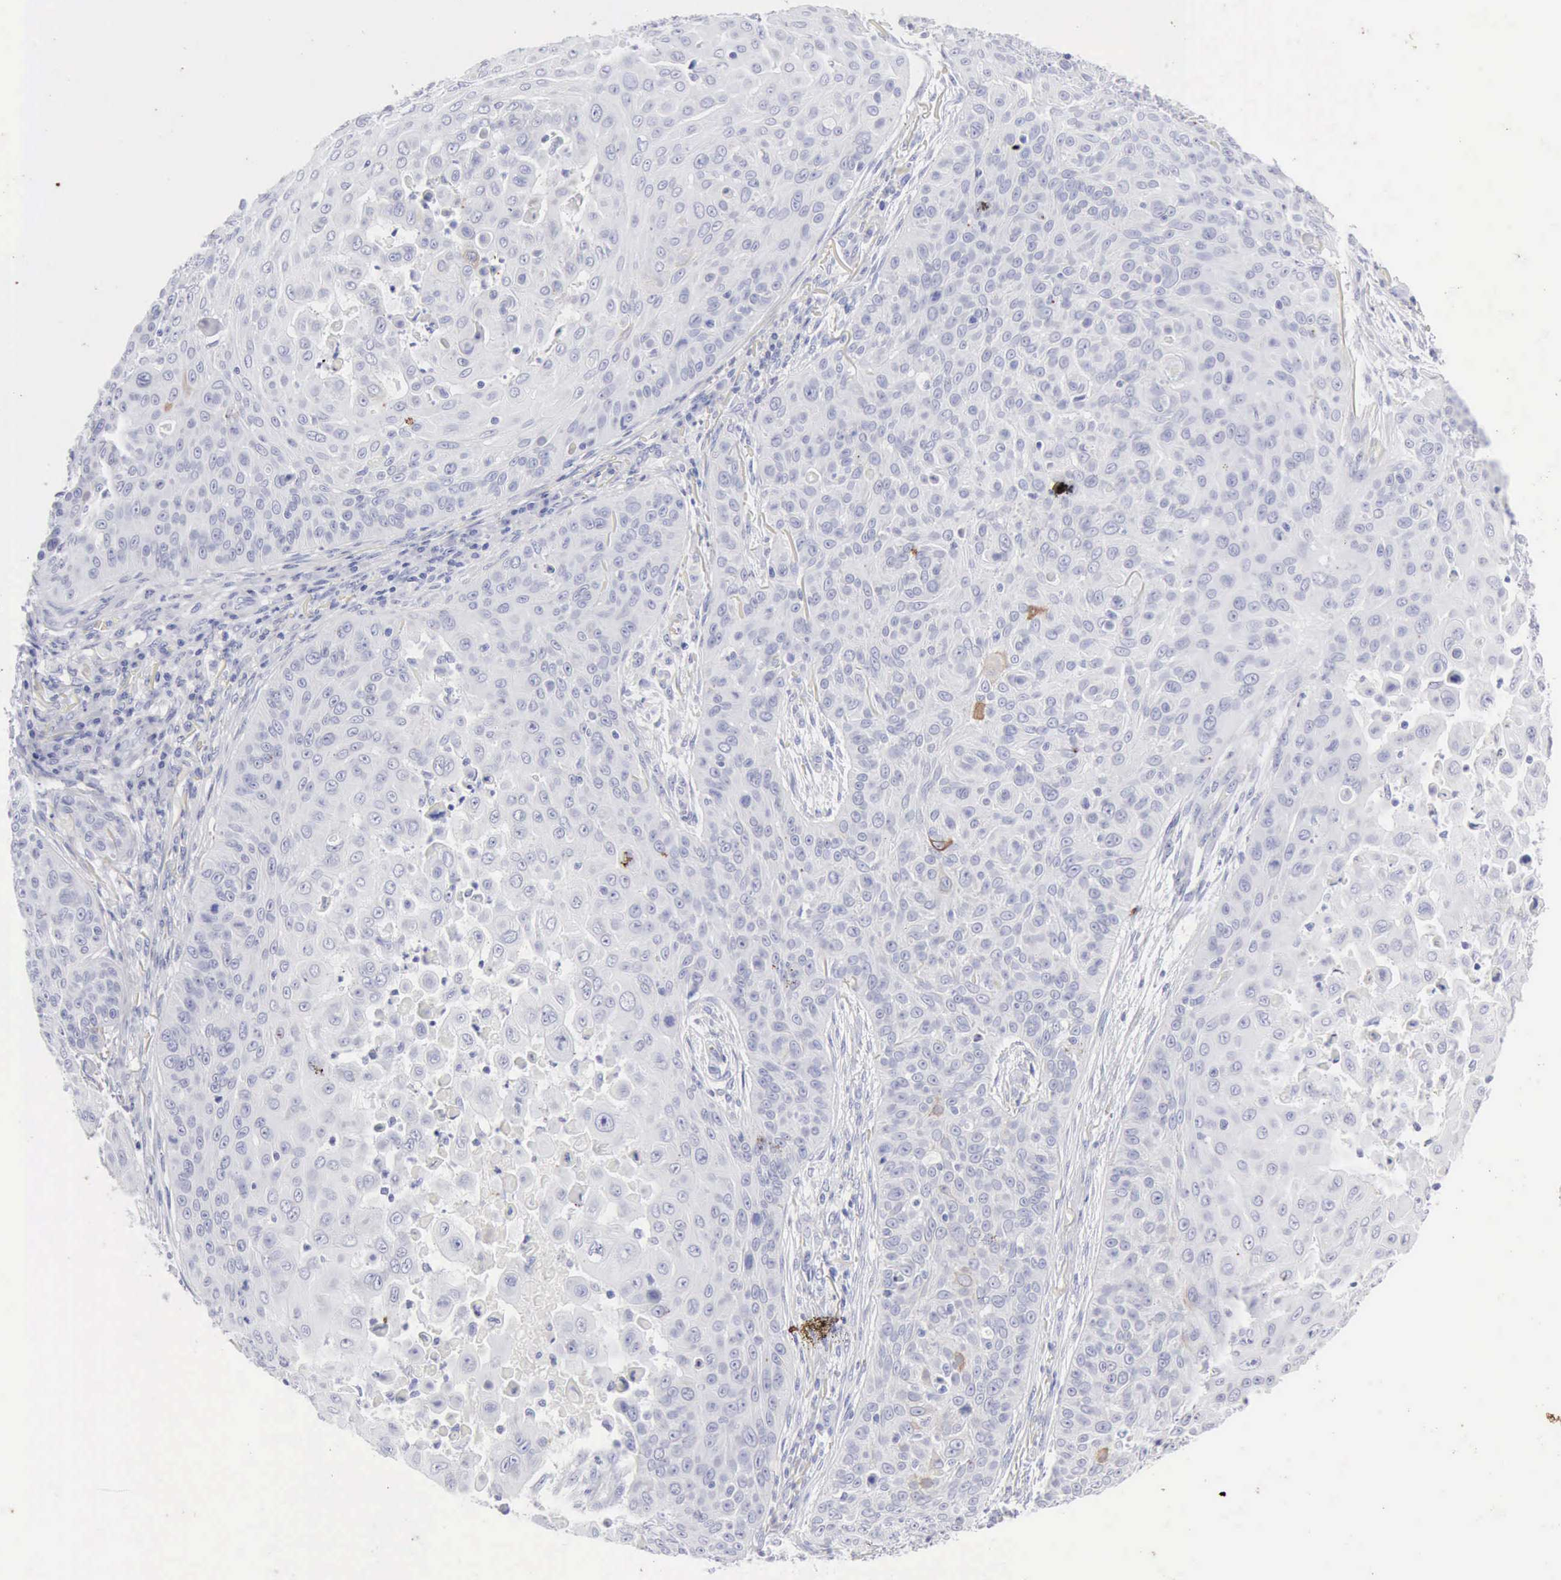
{"staining": {"intensity": "negative", "quantity": "none", "location": "none"}, "tissue": "skin cancer", "cell_type": "Tumor cells", "image_type": "cancer", "snomed": [{"axis": "morphology", "description": "Squamous cell carcinoma, NOS"}, {"axis": "topography", "description": "Skin"}], "caption": "High magnification brightfield microscopy of skin squamous cell carcinoma stained with DAB (3,3'-diaminobenzidine) (brown) and counterstained with hematoxylin (blue): tumor cells show no significant staining.", "gene": "KRT10", "patient": {"sex": "male", "age": 82}}